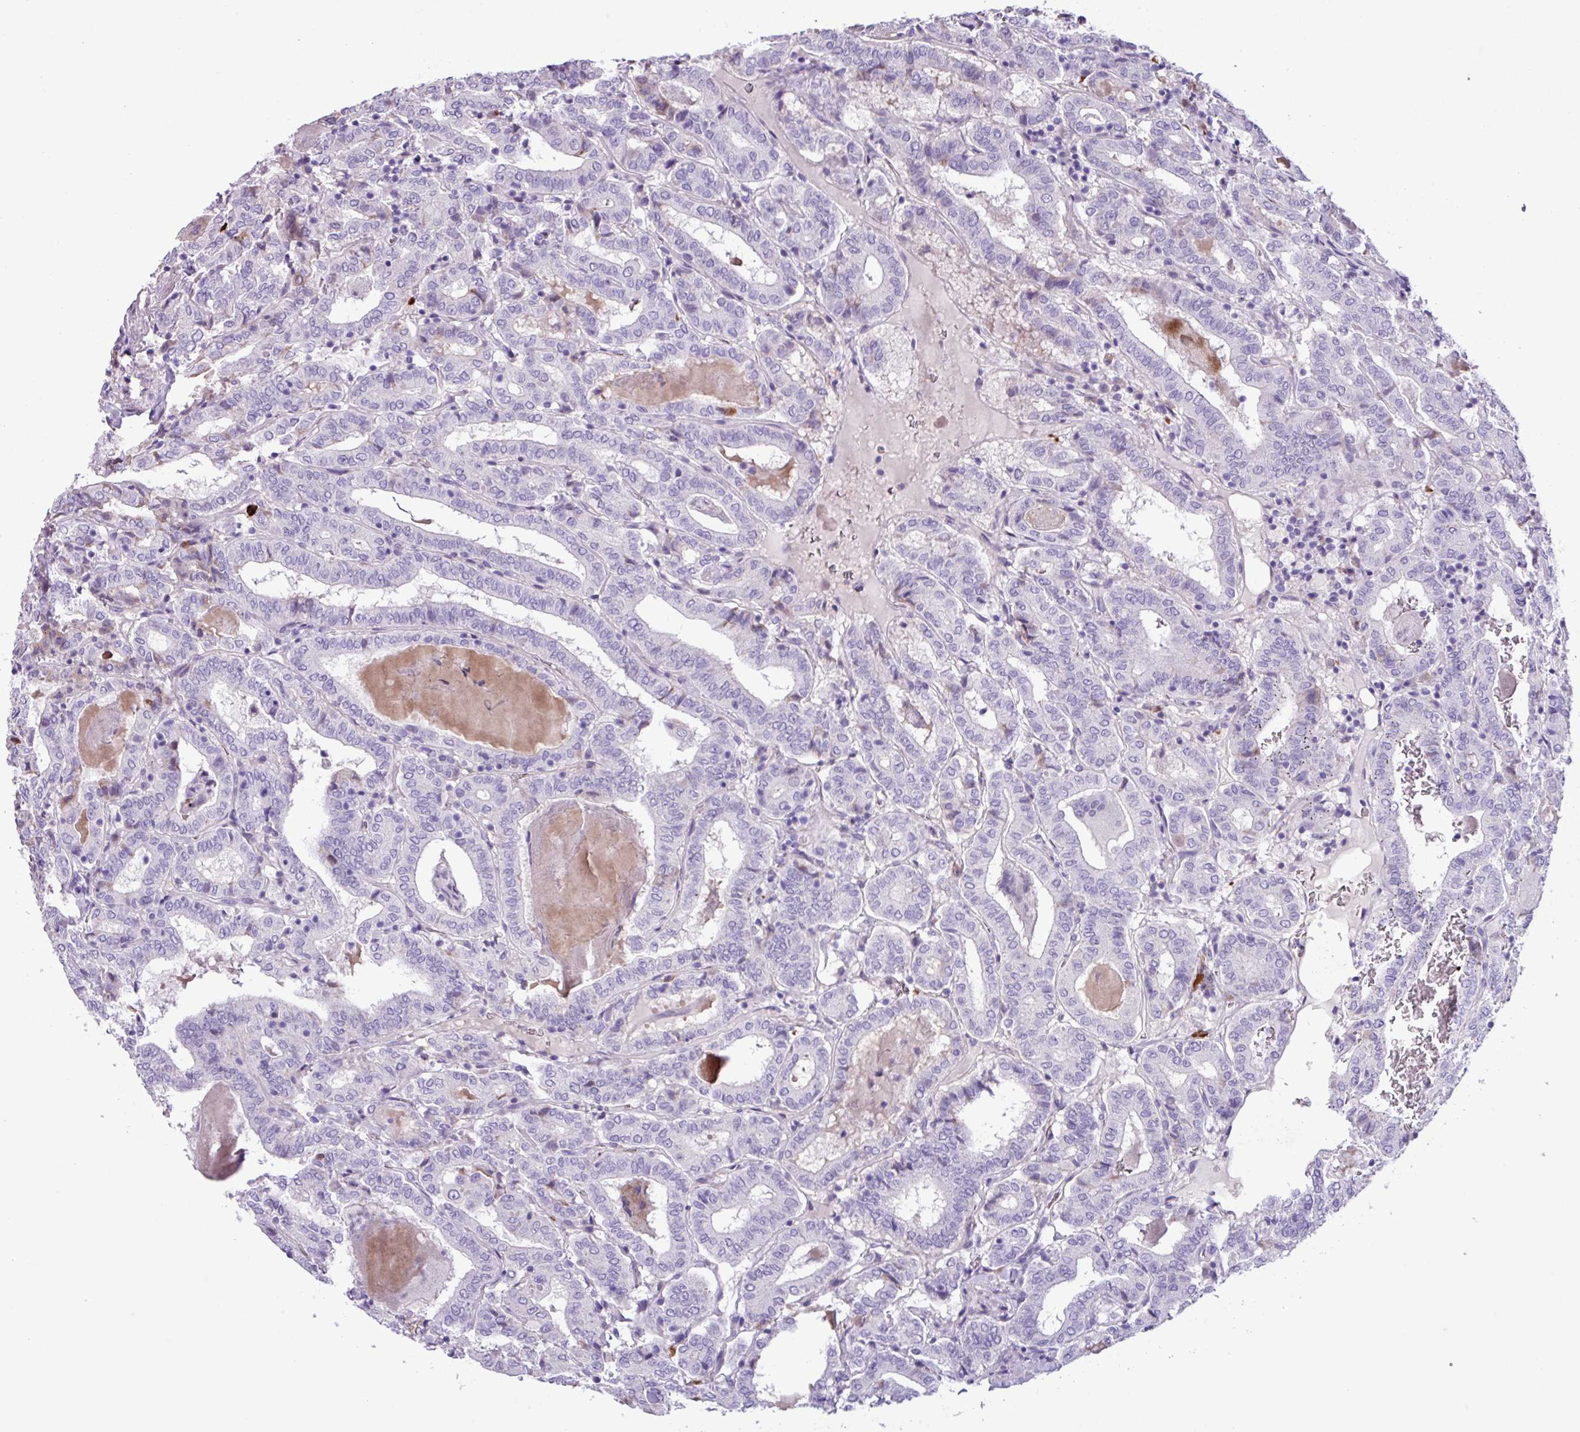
{"staining": {"intensity": "negative", "quantity": "none", "location": "none"}, "tissue": "thyroid cancer", "cell_type": "Tumor cells", "image_type": "cancer", "snomed": [{"axis": "morphology", "description": "Papillary adenocarcinoma, NOS"}, {"axis": "topography", "description": "Thyroid gland"}], "caption": "Protein analysis of papillary adenocarcinoma (thyroid) reveals no significant expression in tumor cells.", "gene": "CYSTM1", "patient": {"sex": "female", "age": 72}}